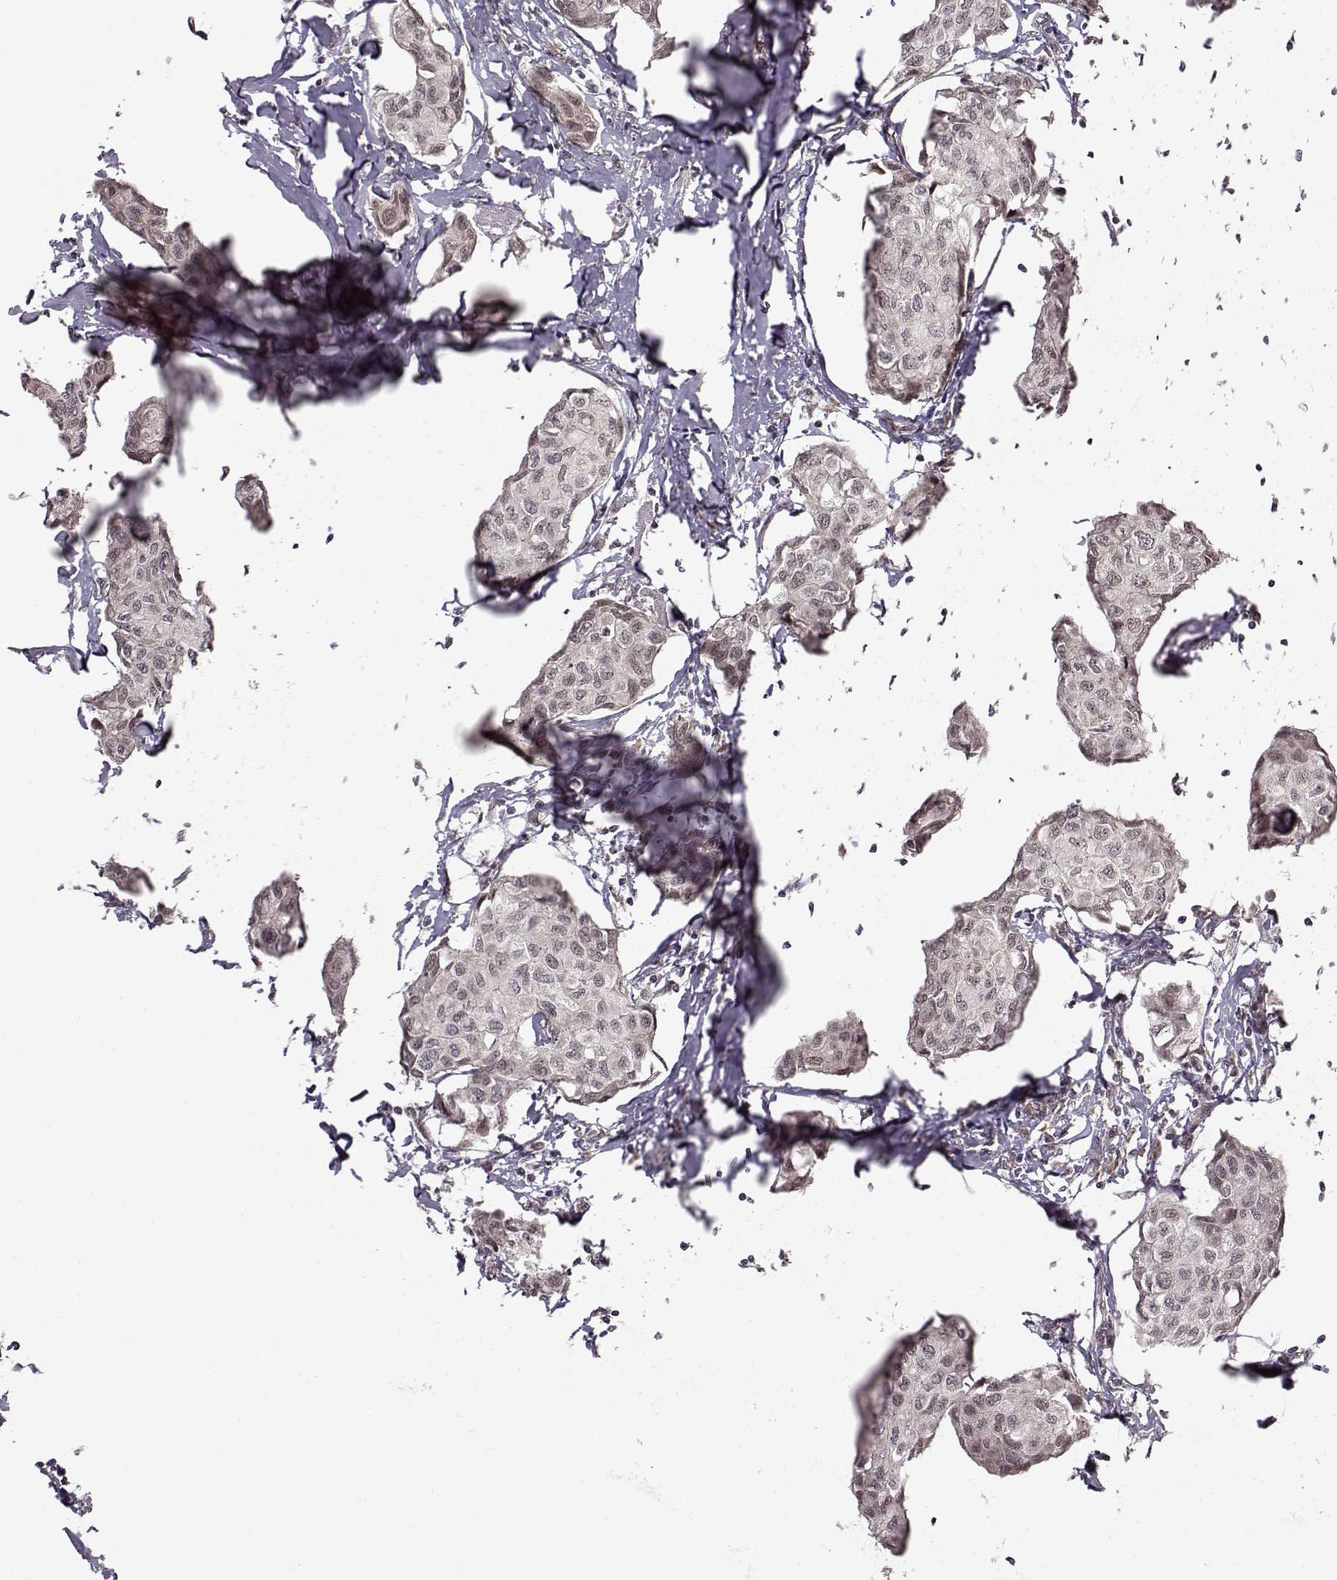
{"staining": {"intensity": "weak", "quantity": "25%-75%", "location": "cytoplasmic/membranous"}, "tissue": "breast cancer", "cell_type": "Tumor cells", "image_type": "cancer", "snomed": [{"axis": "morphology", "description": "Duct carcinoma"}, {"axis": "topography", "description": "Breast"}], "caption": "A brown stain labels weak cytoplasmic/membranous staining of a protein in breast cancer (invasive ductal carcinoma) tumor cells.", "gene": "RAI1", "patient": {"sex": "female", "age": 80}}